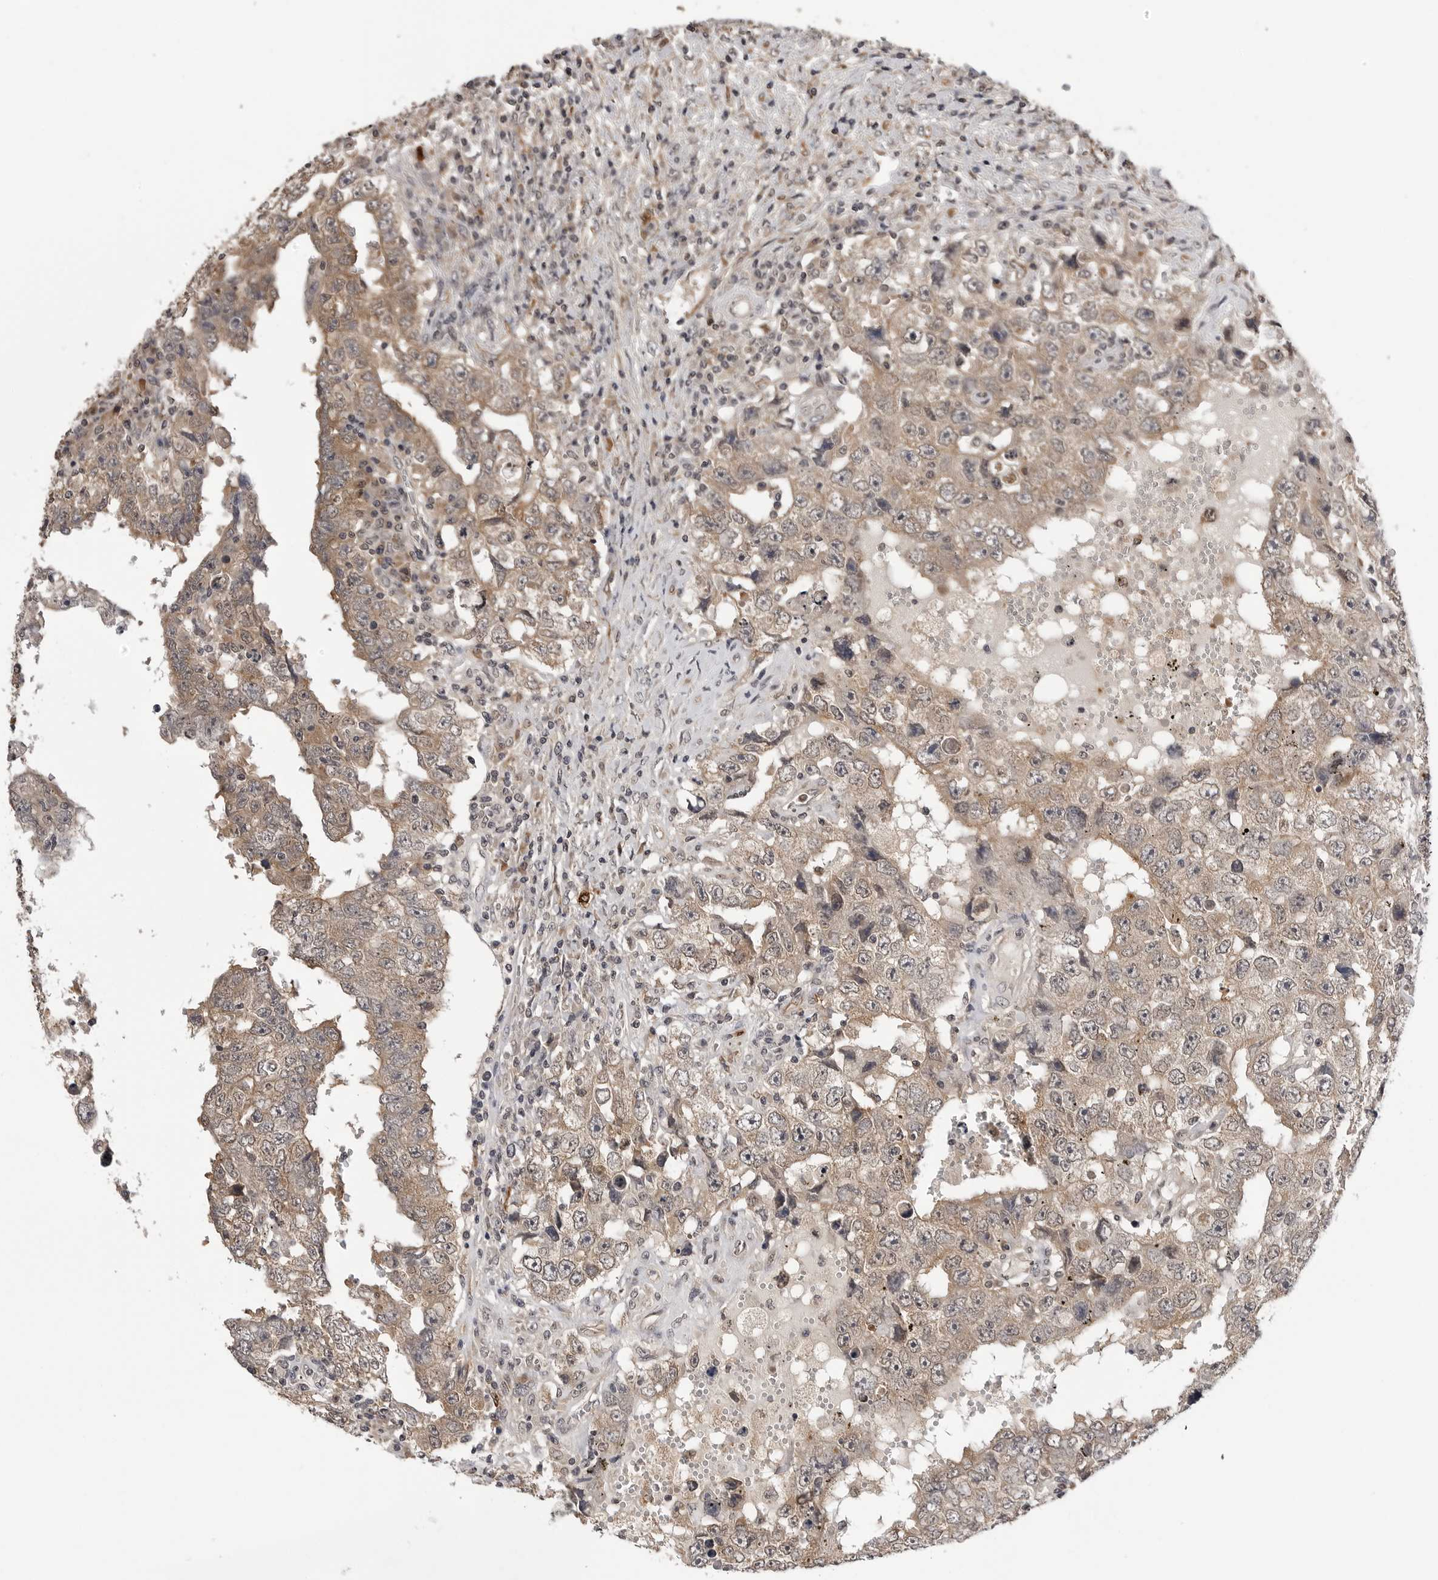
{"staining": {"intensity": "weak", "quantity": ">75%", "location": "cytoplasmic/membranous"}, "tissue": "testis cancer", "cell_type": "Tumor cells", "image_type": "cancer", "snomed": [{"axis": "morphology", "description": "Carcinoma, Embryonal, NOS"}, {"axis": "topography", "description": "Testis"}], "caption": "Human testis embryonal carcinoma stained with a brown dye reveals weak cytoplasmic/membranous positive positivity in about >75% of tumor cells.", "gene": "TRMT13", "patient": {"sex": "male", "age": 26}}